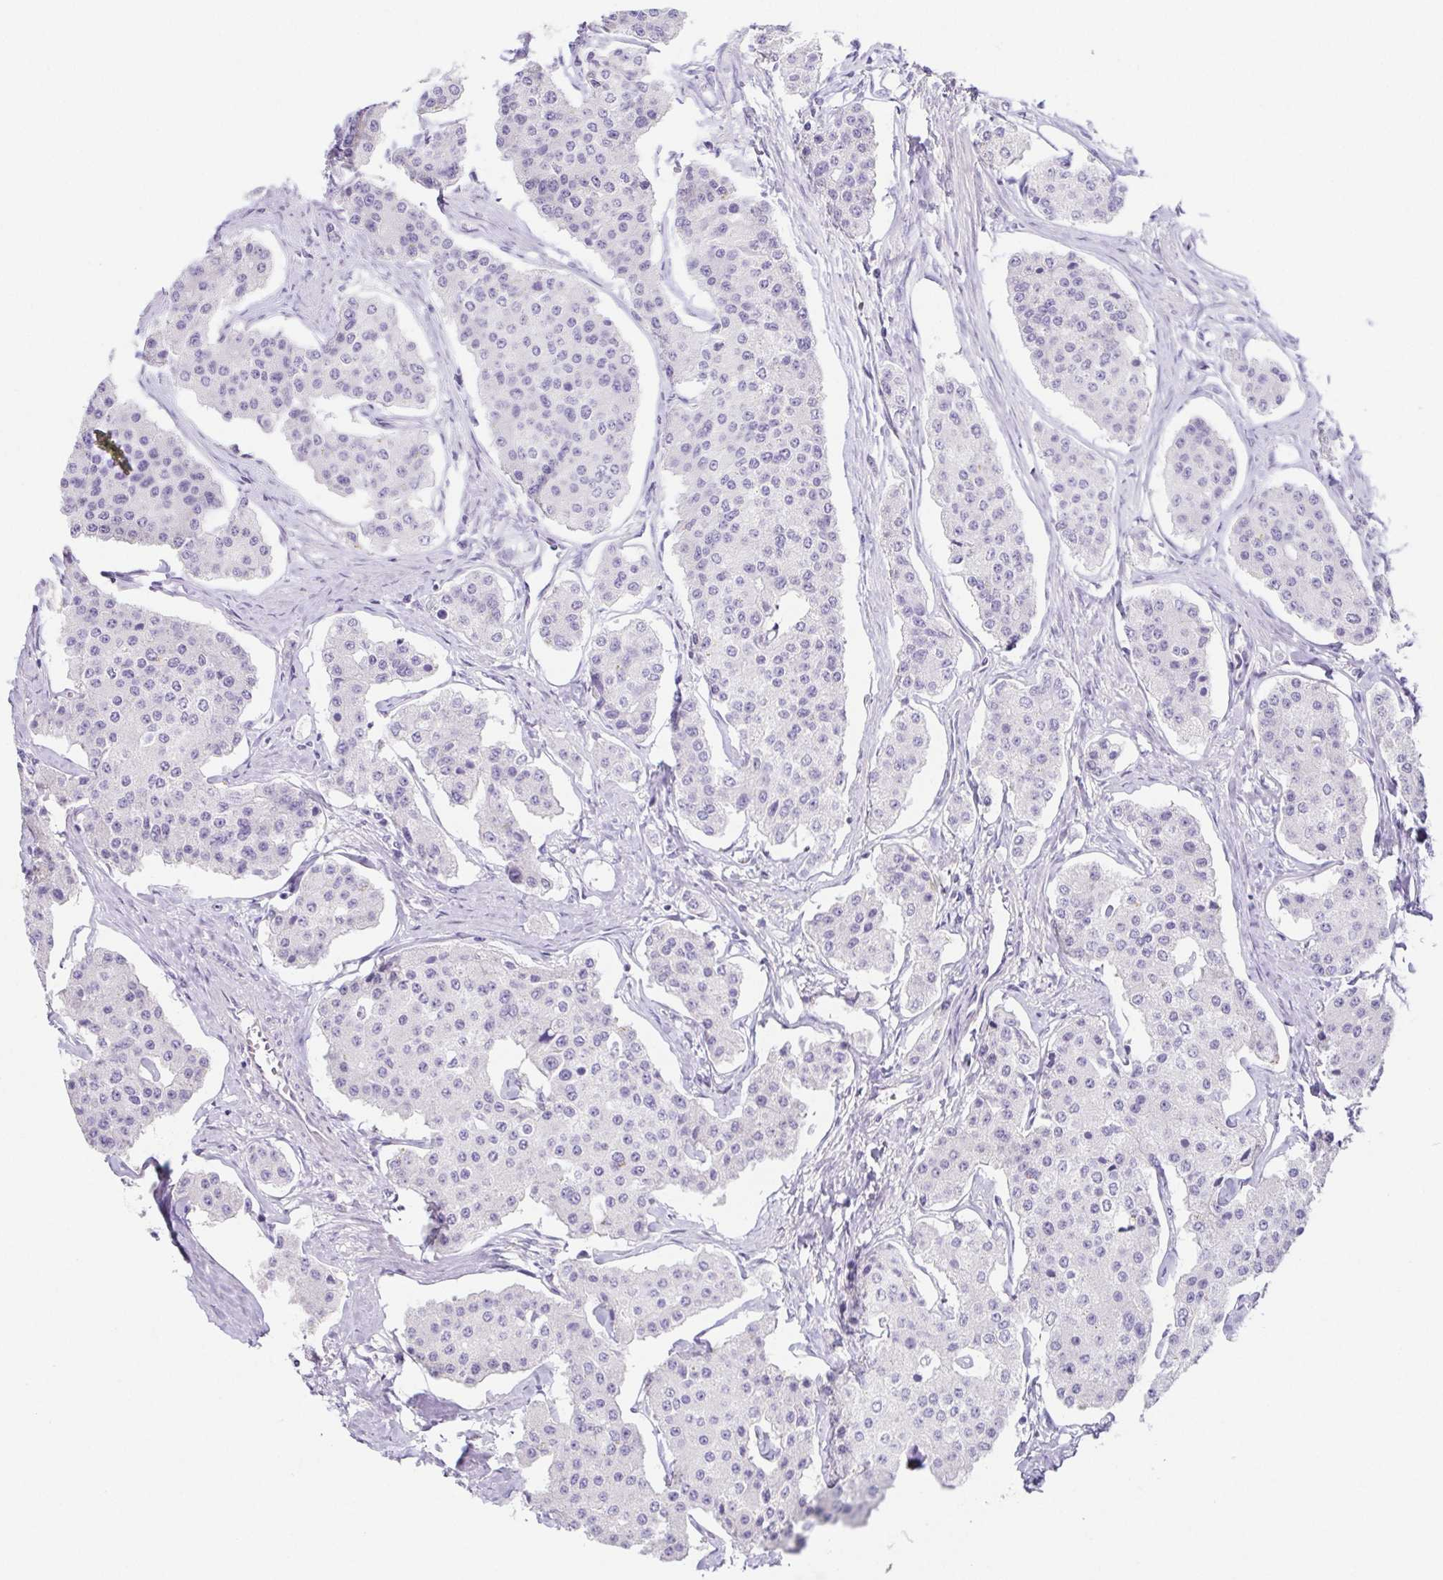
{"staining": {"intensity": "negative", "quantity": "none", "location": "none"}, "tissue": "carcinoid", "cell_type": "Tumor cells", "image_type": "cancer", "snomed": [{"axis": "morphology", "description": "Carcinoid, malignant, NOS"}, {"axis": "topography", "description": "Small intestine"}], "caption": "This photomicrograph is of carcinoid stained with immunohistochemistry (IHC) to label a protein in brown with the nuclei are counter-stained blue. There is no positivity in tumor cells.", "gene": "HDGFL1", "patient": {"sex": "female", "age": 65}}